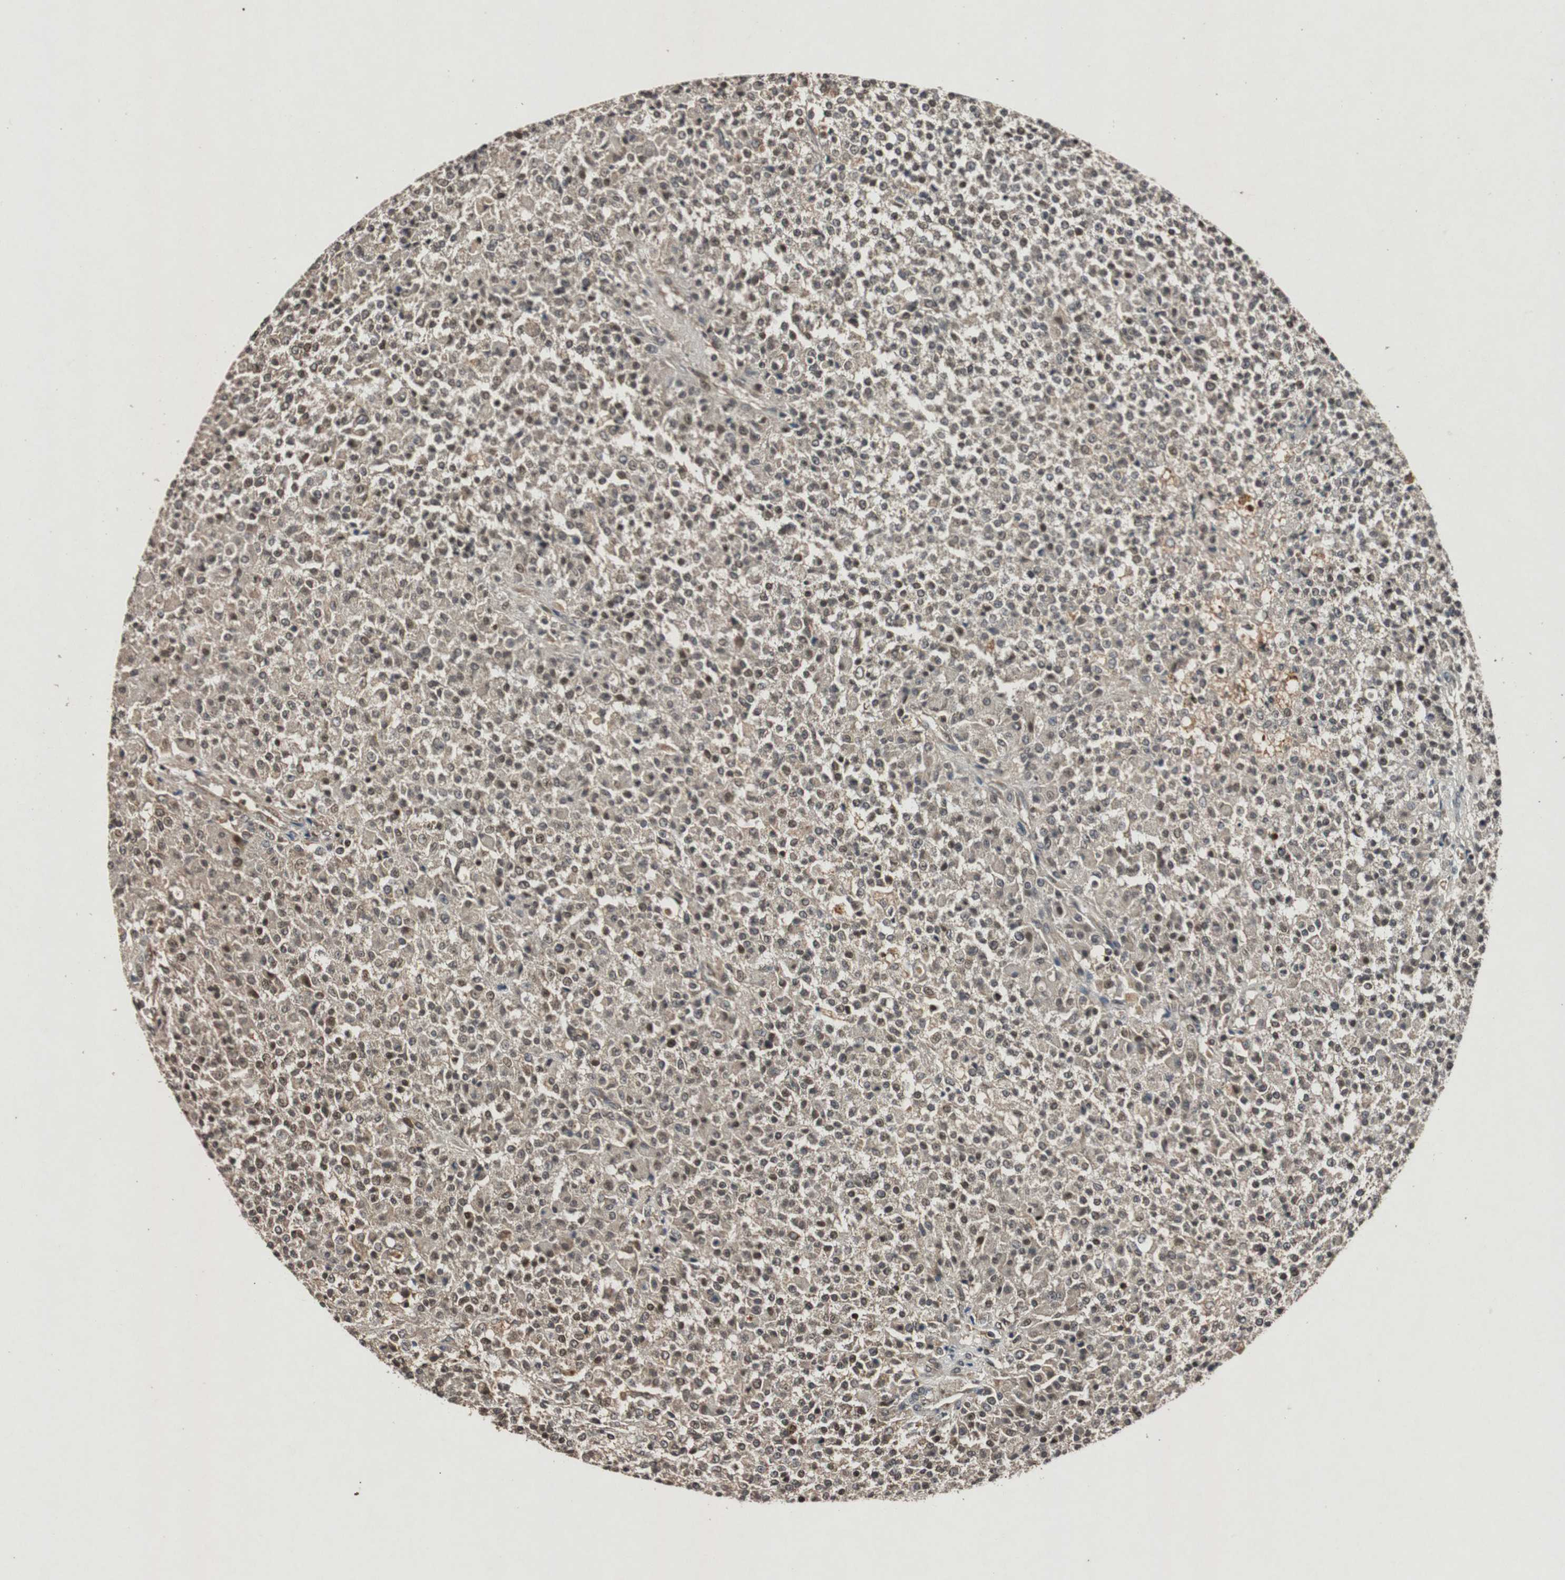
{"staining": {"intensity": "weak", "quantity": "25%-75%", "location": "cytoplasmic/membranous,nuclear"}, "tissue": "testis cancer", "cell_type": "Tumor cells", "image_type": "cancer", "snomed": [{"axis": "morphology", "description": "Seminoma, NOS"}, {"axis": "topography", "description": "Testis"}], "caption": "Human seminoma (testis) stained for a protein (brown) reveals weak cytoplasmic/membranous and nuclear positive staining in about 25%-75% of tumor cells.", "gene": "SLIT2", "patient": {"sex": "male", "age": 59}}